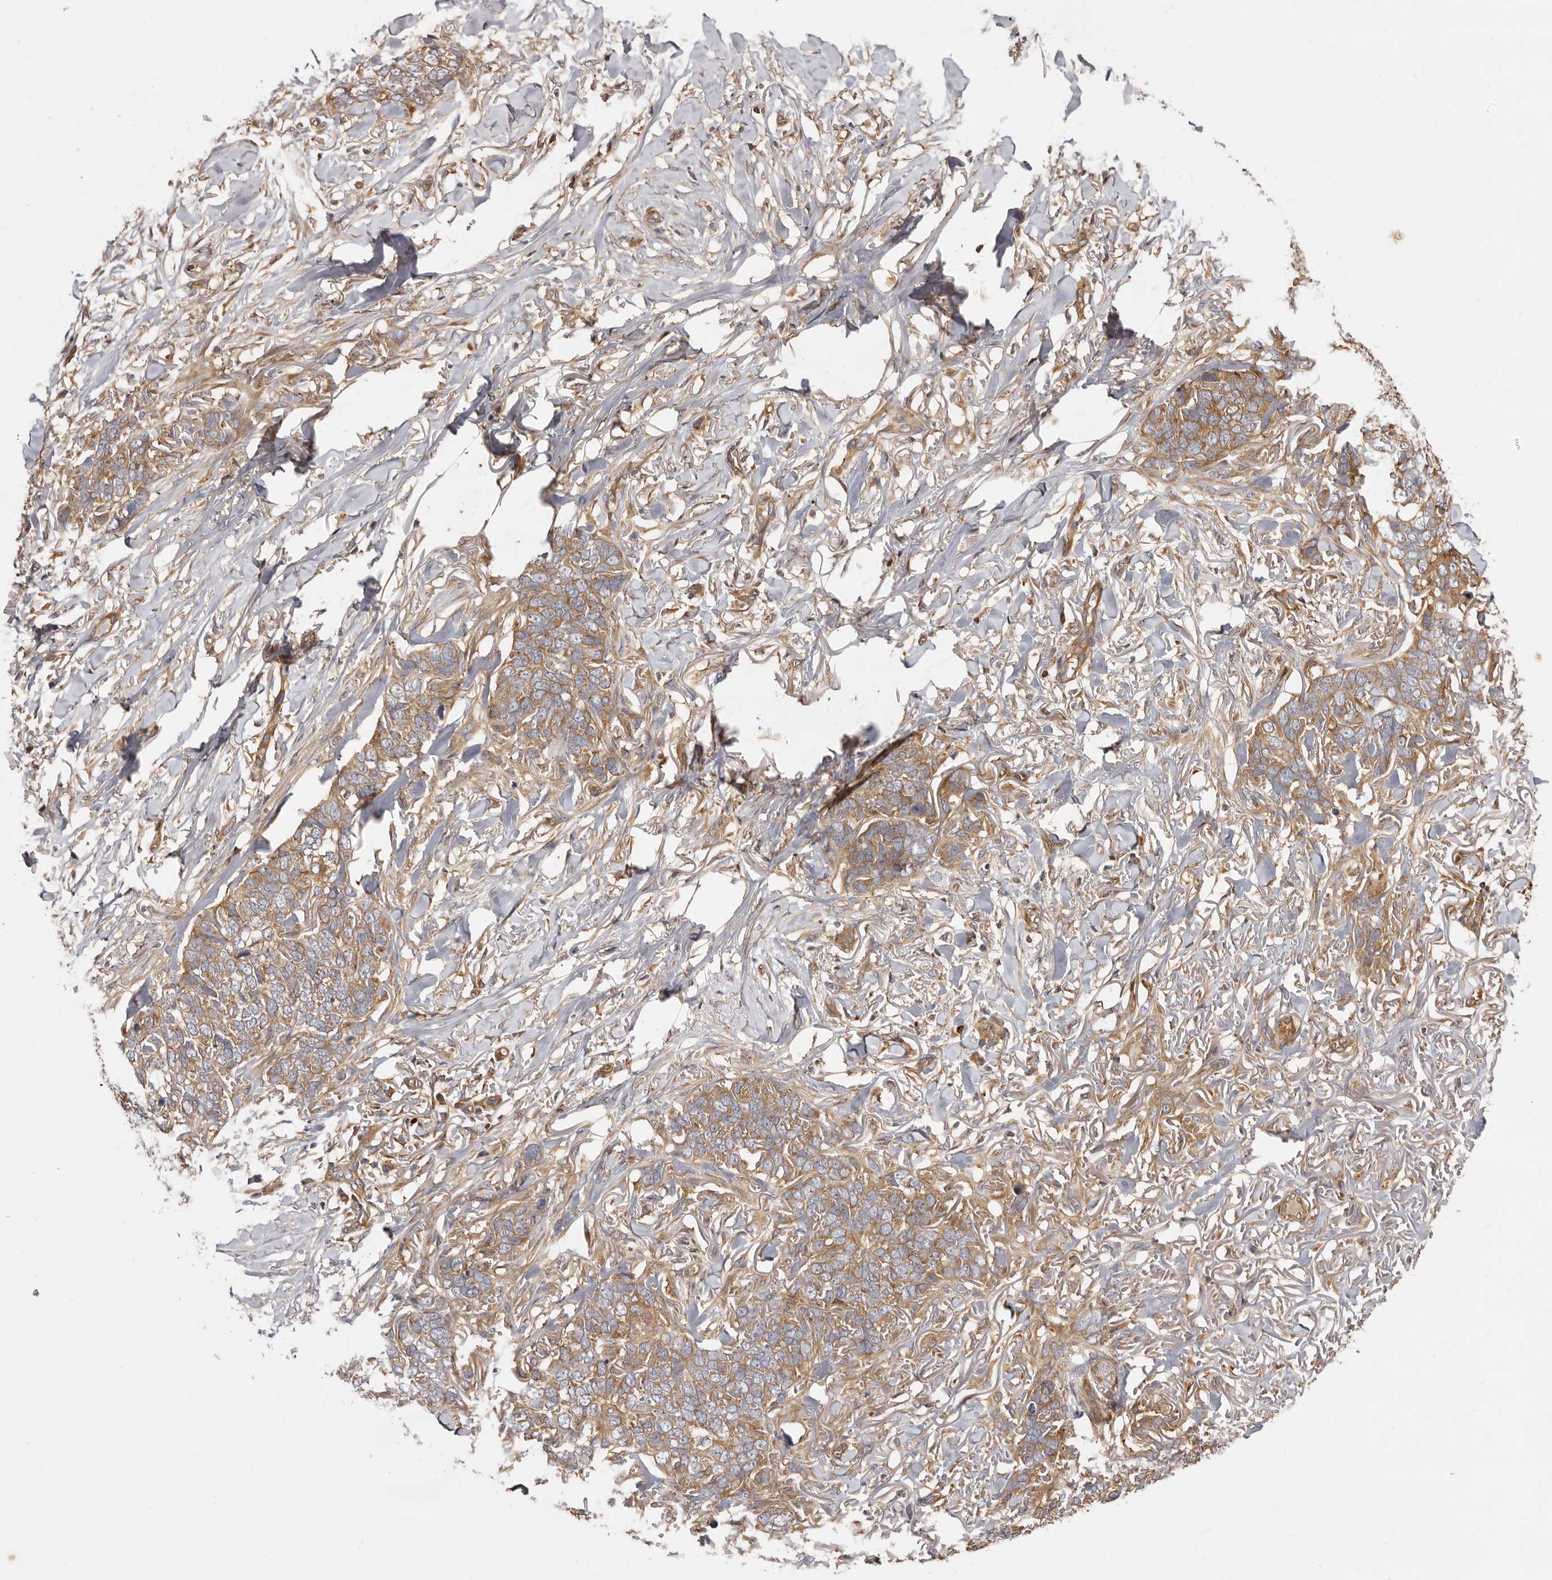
{"staining": {"intensity": "moderate", "quantity": ">75%", "location": "cytoplasmic/membranous"}, "tissue": "skin cancer", "cell_type": "Tumor cells", "image_type": "cancer", "snomed": [{"axis": "morphology", "description": "Normal tissue, NOS"}, {"axis": "morphology", "description": "Basal cell carcinoma"}, {"axis": "topography", "description": "Skin"}], "caption": "Brown immunohistochemical staining in skin cancer shows moderate cytoplasmic/membranous expression in approximately >75% of tumor cells.", "gene": "ADAMTS20", "patient": {"sex": "male", "age": 77}}